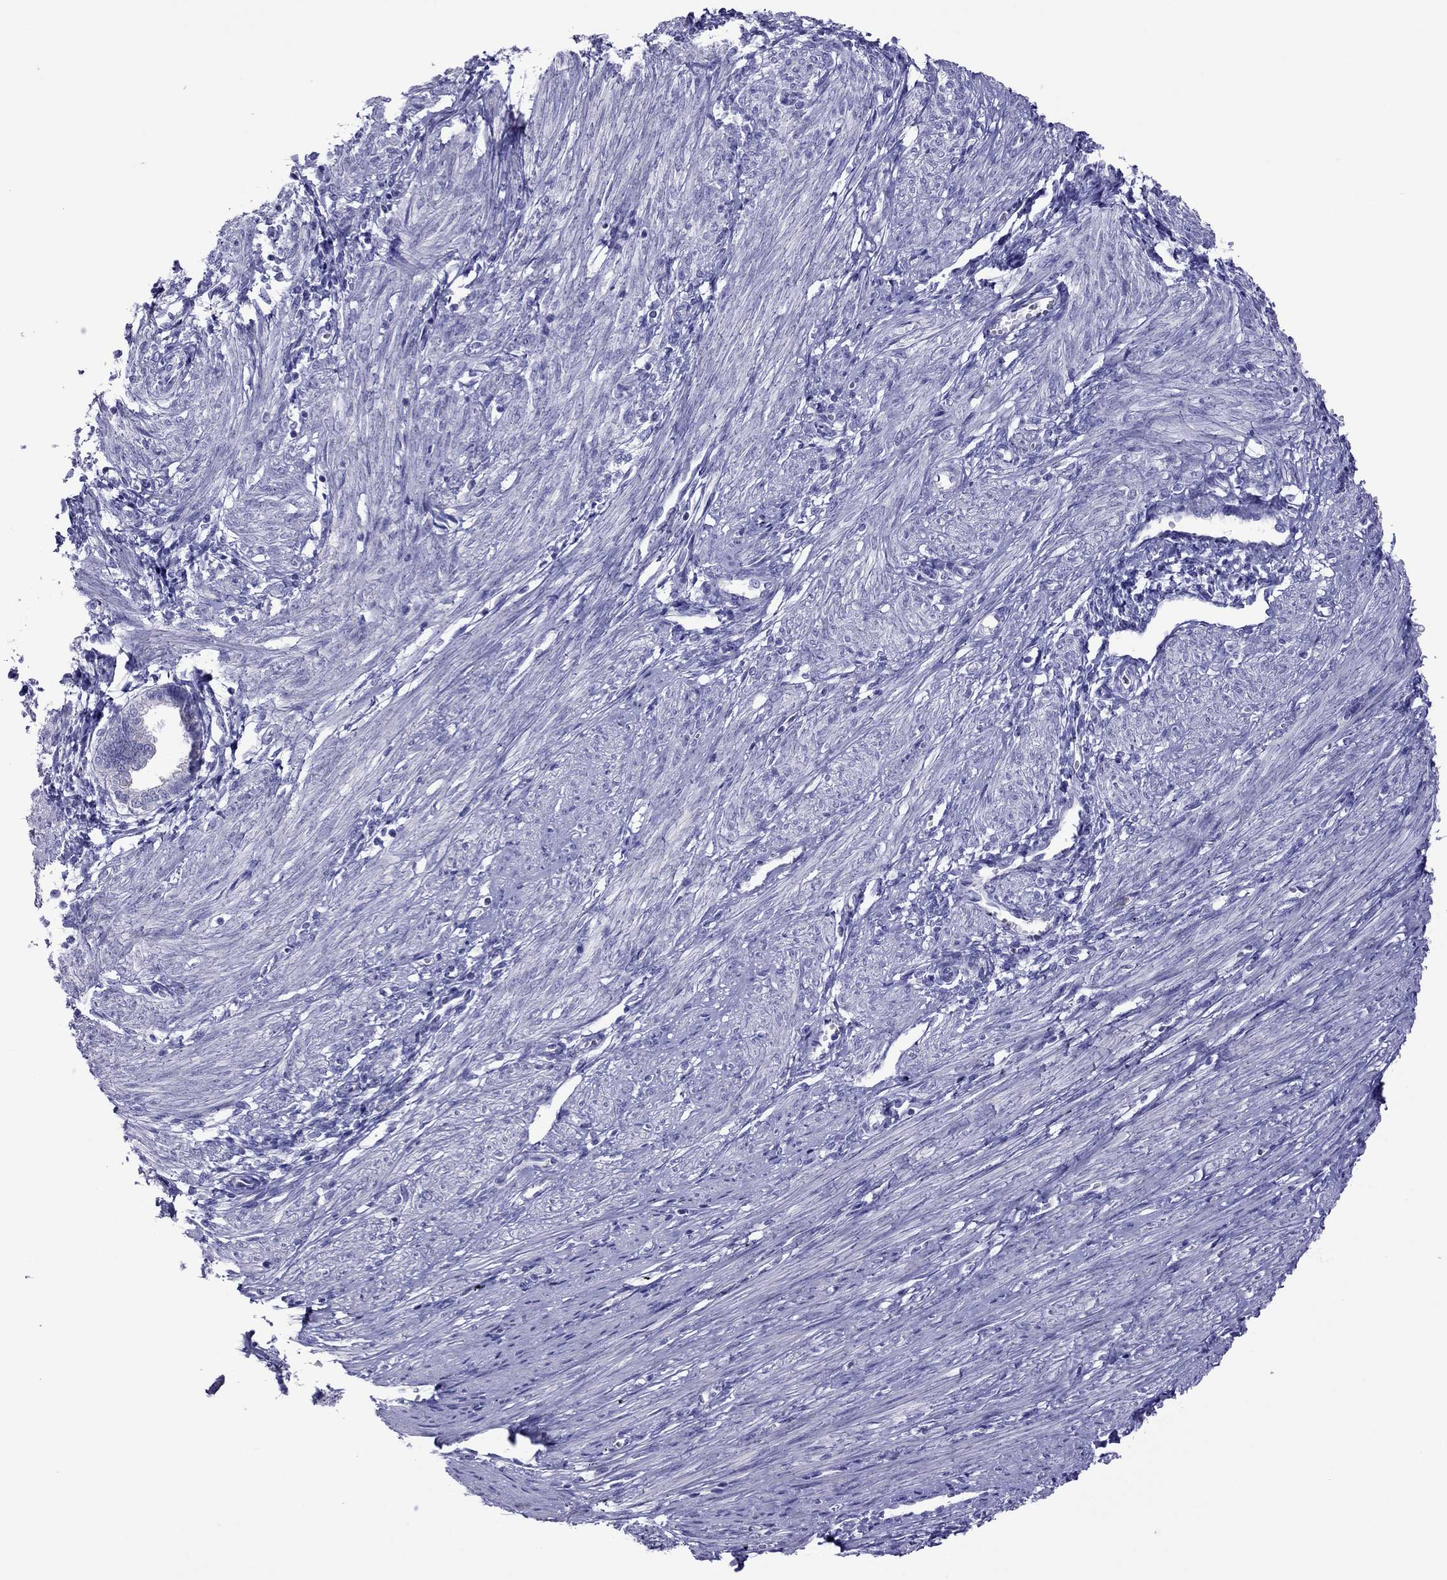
{"staining": {"intensity": "negative", "quantity": "none", "location": "none"}, "tissue": "endometrium", "cell_type": "Cells in endometrial stroma", "image_type": "normal", "snomed": [{"axis": "morphology", "description": "Normal tissue, NOS"}, {"axis": "topography", "description": "Endometrium"}], "caption": "Benign endometrium was stained to show a protein in brown. There is no significant expression in cells in endometrial stroma. (Brightfield microscopy of DAB (3,3'-diaminobenzidine) immunohistochemistry (IHC) at high magnification).", "gene": "PCDHA6", "patient": {"sex": "female", "age": 37}}